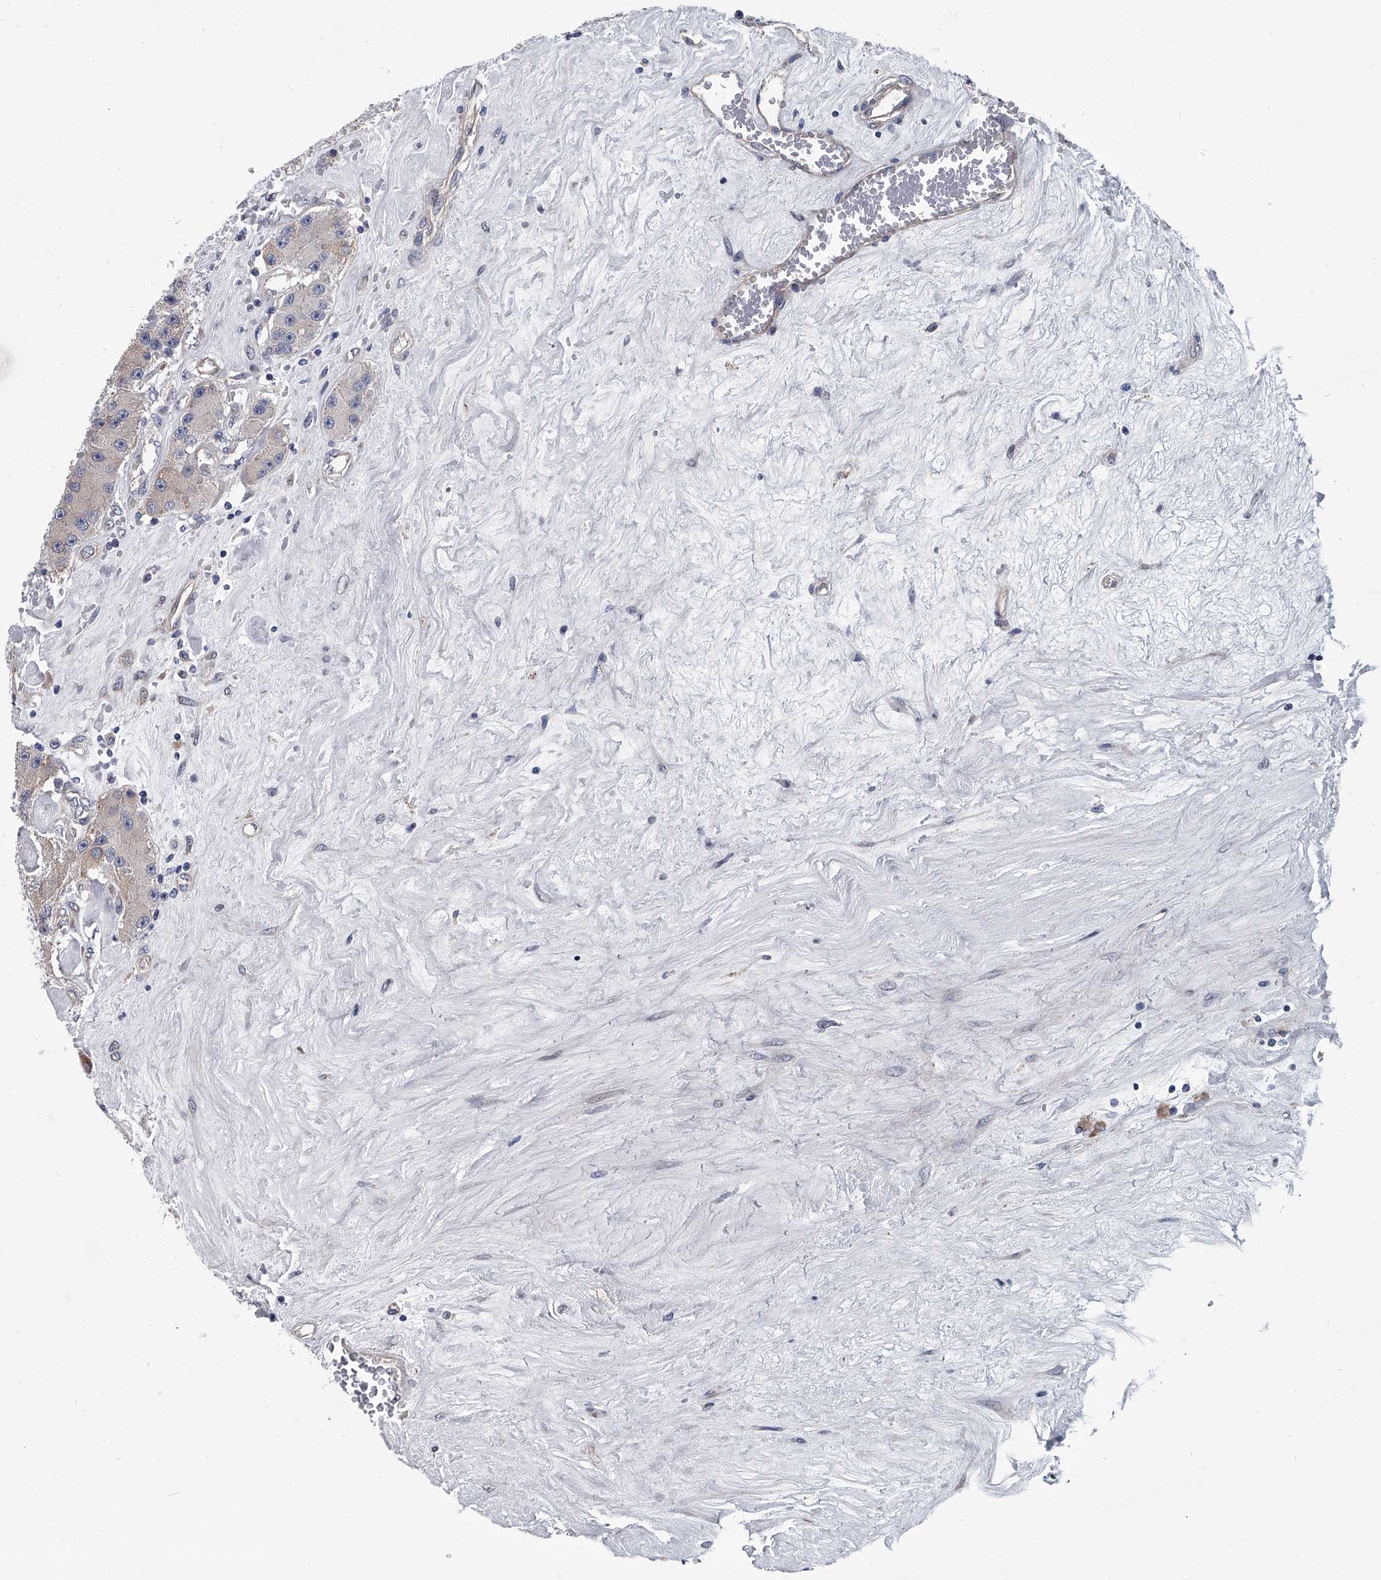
{"staining": {"intensity": "negative", "quantity": "none", "location": "none"}, "tissue": "carcinoid", "cell_type": "Tumor cells", "image_type": "cancer", "snomed": [{"axis": "morphology", "description": "Carcinoid, malignant, NOS"}, {"axis": "topography", "description": "Pancreas"}], "caption": "The immunohistochemistry (IHC) photomicrograph has no significant staining in tumor cells of carcinoid tissue.", "gene": "ABCG1", "patient": {"sex": "male", "age": 41}}